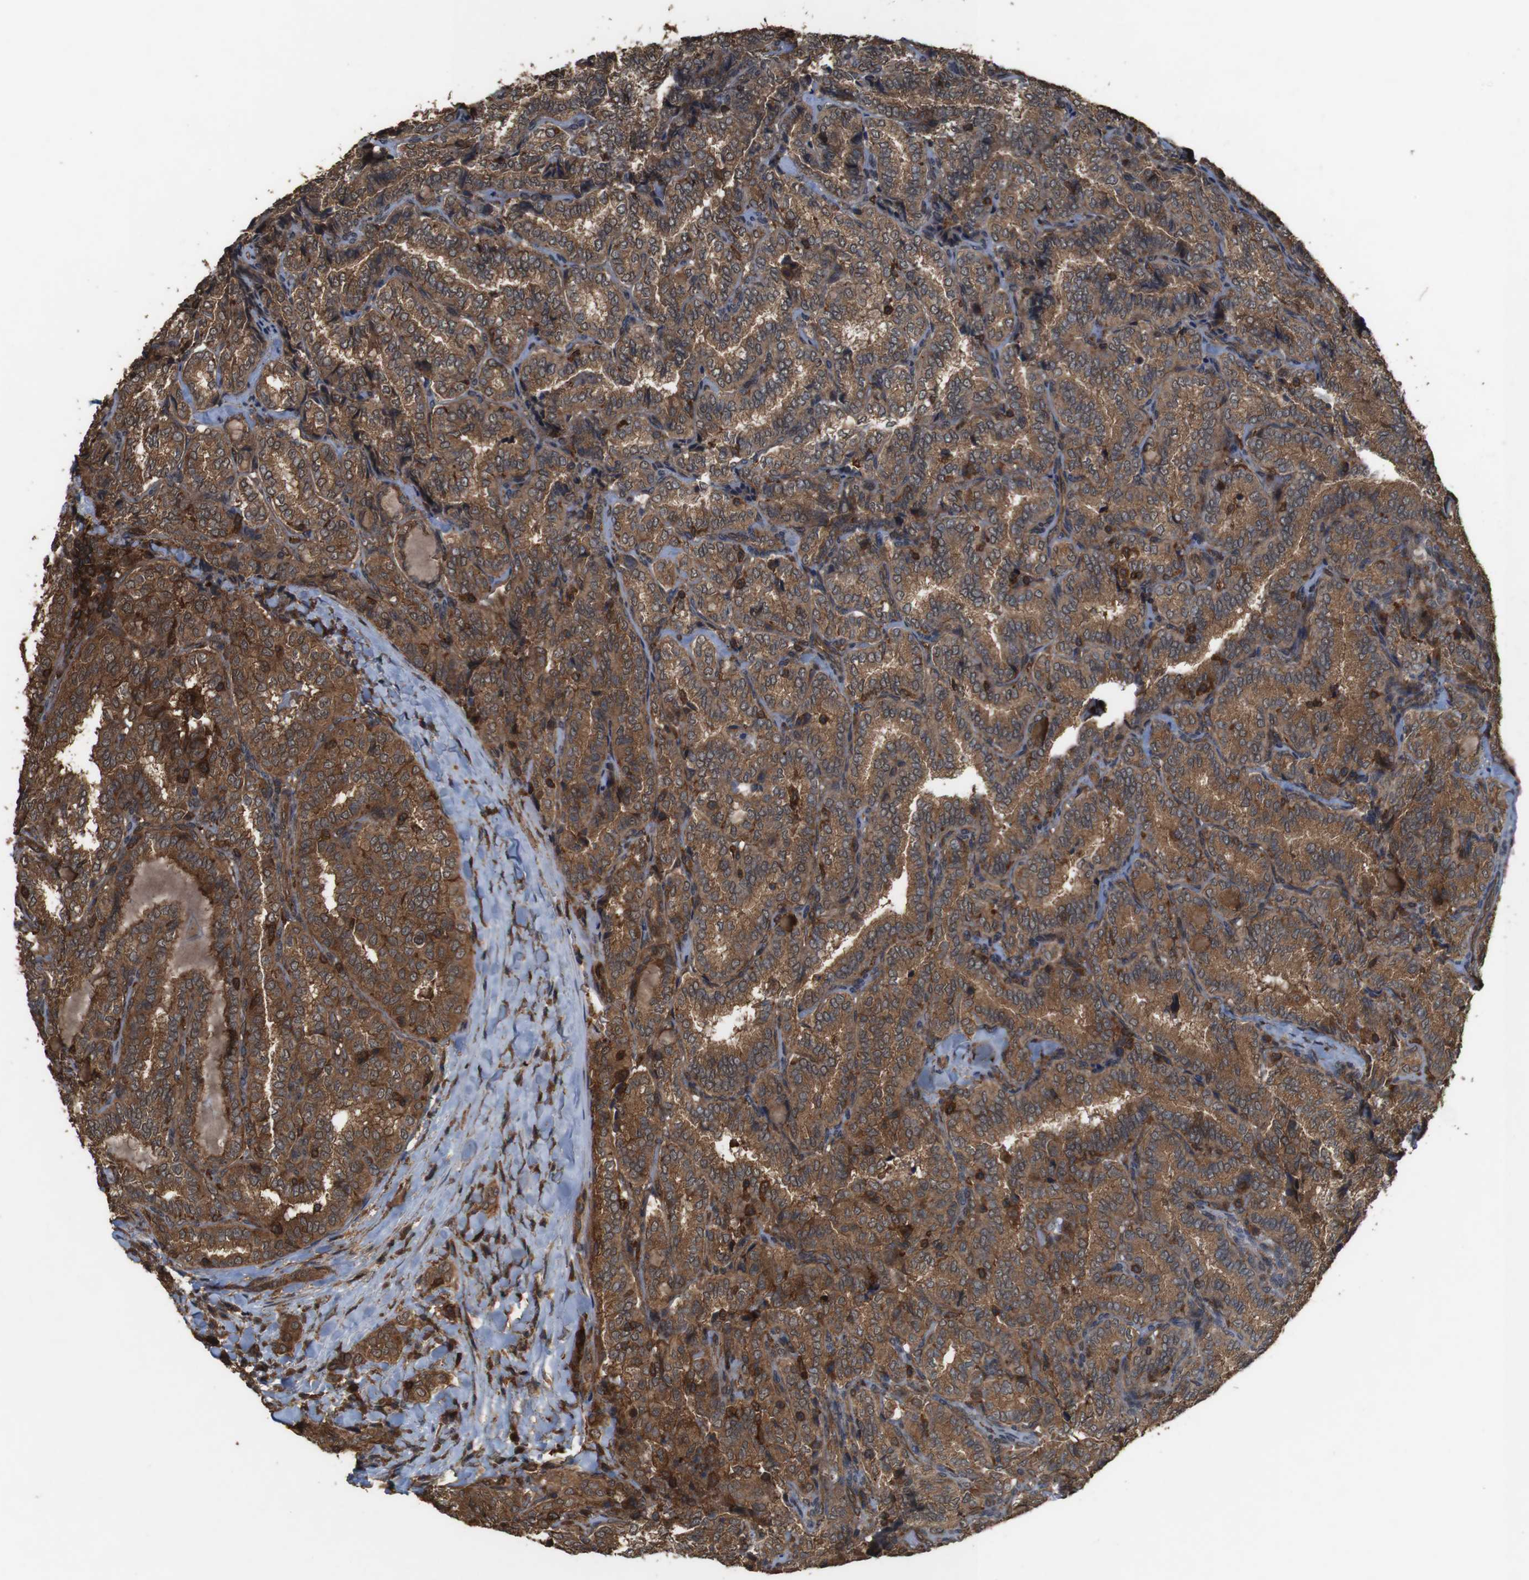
{"staining": {"intensity": "moderate", "quantity": ">75%", "location": "cytoplasmic/membranous"}, "tissue": "thyroid cancer", "cell_type": "Tumor cells", "image_type": "cancer", "snomed": [{"axis": "morphology", "description": "Normal tissue, NOS"}, {"axis": "morphology", "description": "Papillary adenocarcinoma, NOS"}, {"axis": "topography", "description": "Thyroid gland"}], "caption": "The micrograph shows immunohistochemical staining of thyroid cancer (papillary adenocarcinoma). There is moderate cytoplasmic/membranous expression is seen in approximately >75% of tumor cells.", "gene": "BAG4", "patient": {"sex": "female", "age": 30}}